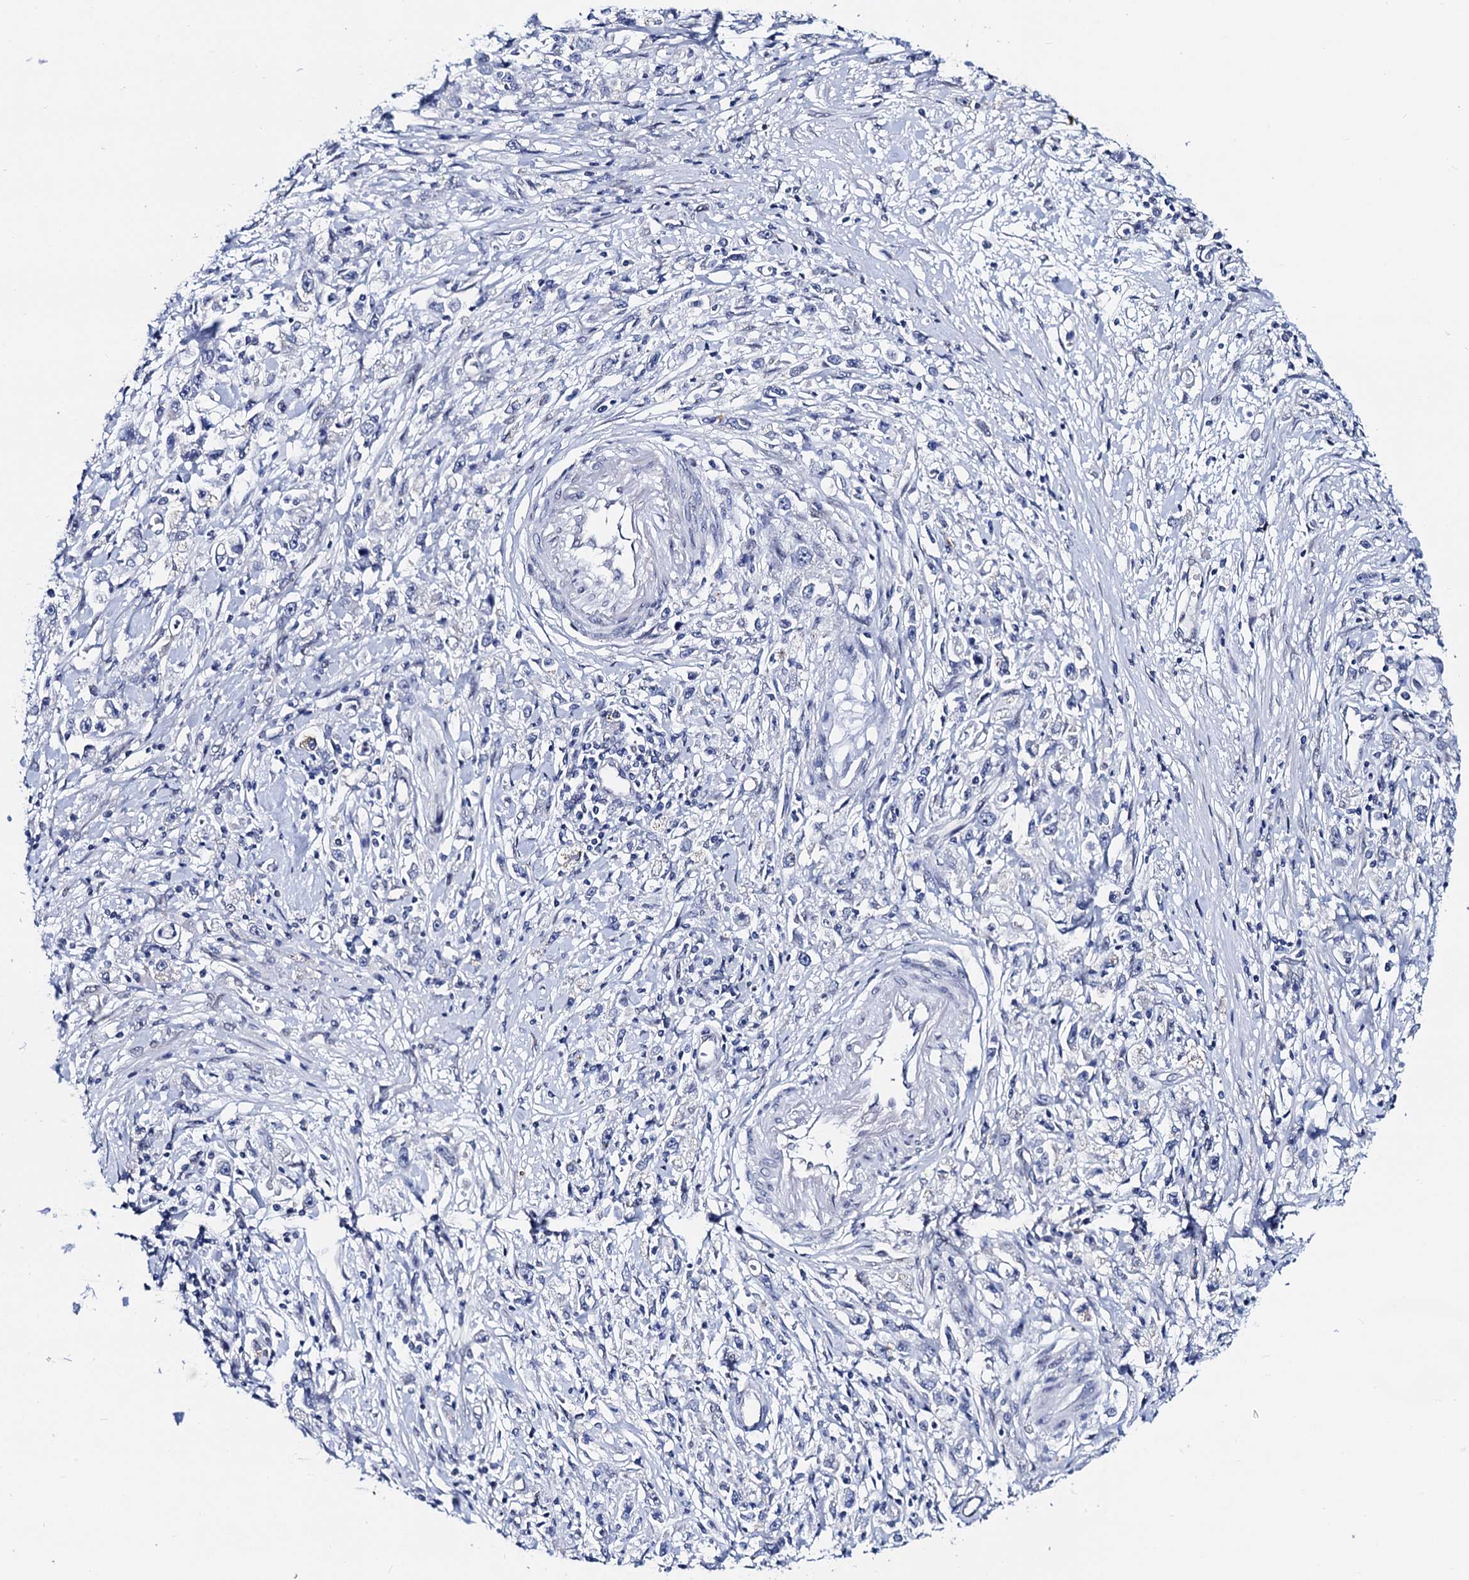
{"staining": {"intensity": "negative", "quantity": "none", "location": "none"}, "tissue": "stomach cancer", "cell_type": "Tumor cells", "image_type": "cancer", "snomed": [{"axis": "morphology", "description": "Adenocarcinoma, NOS"}, {"axis": "topography", "description": "Stomach"}], "caption": "Stomach cancer was stained to show a protein in brown. There is no significant positivity in tumor cells. Nuclei are stained in blue.", "gene": "C16orf87", "patient": {"sex": "female", "age": 59}}